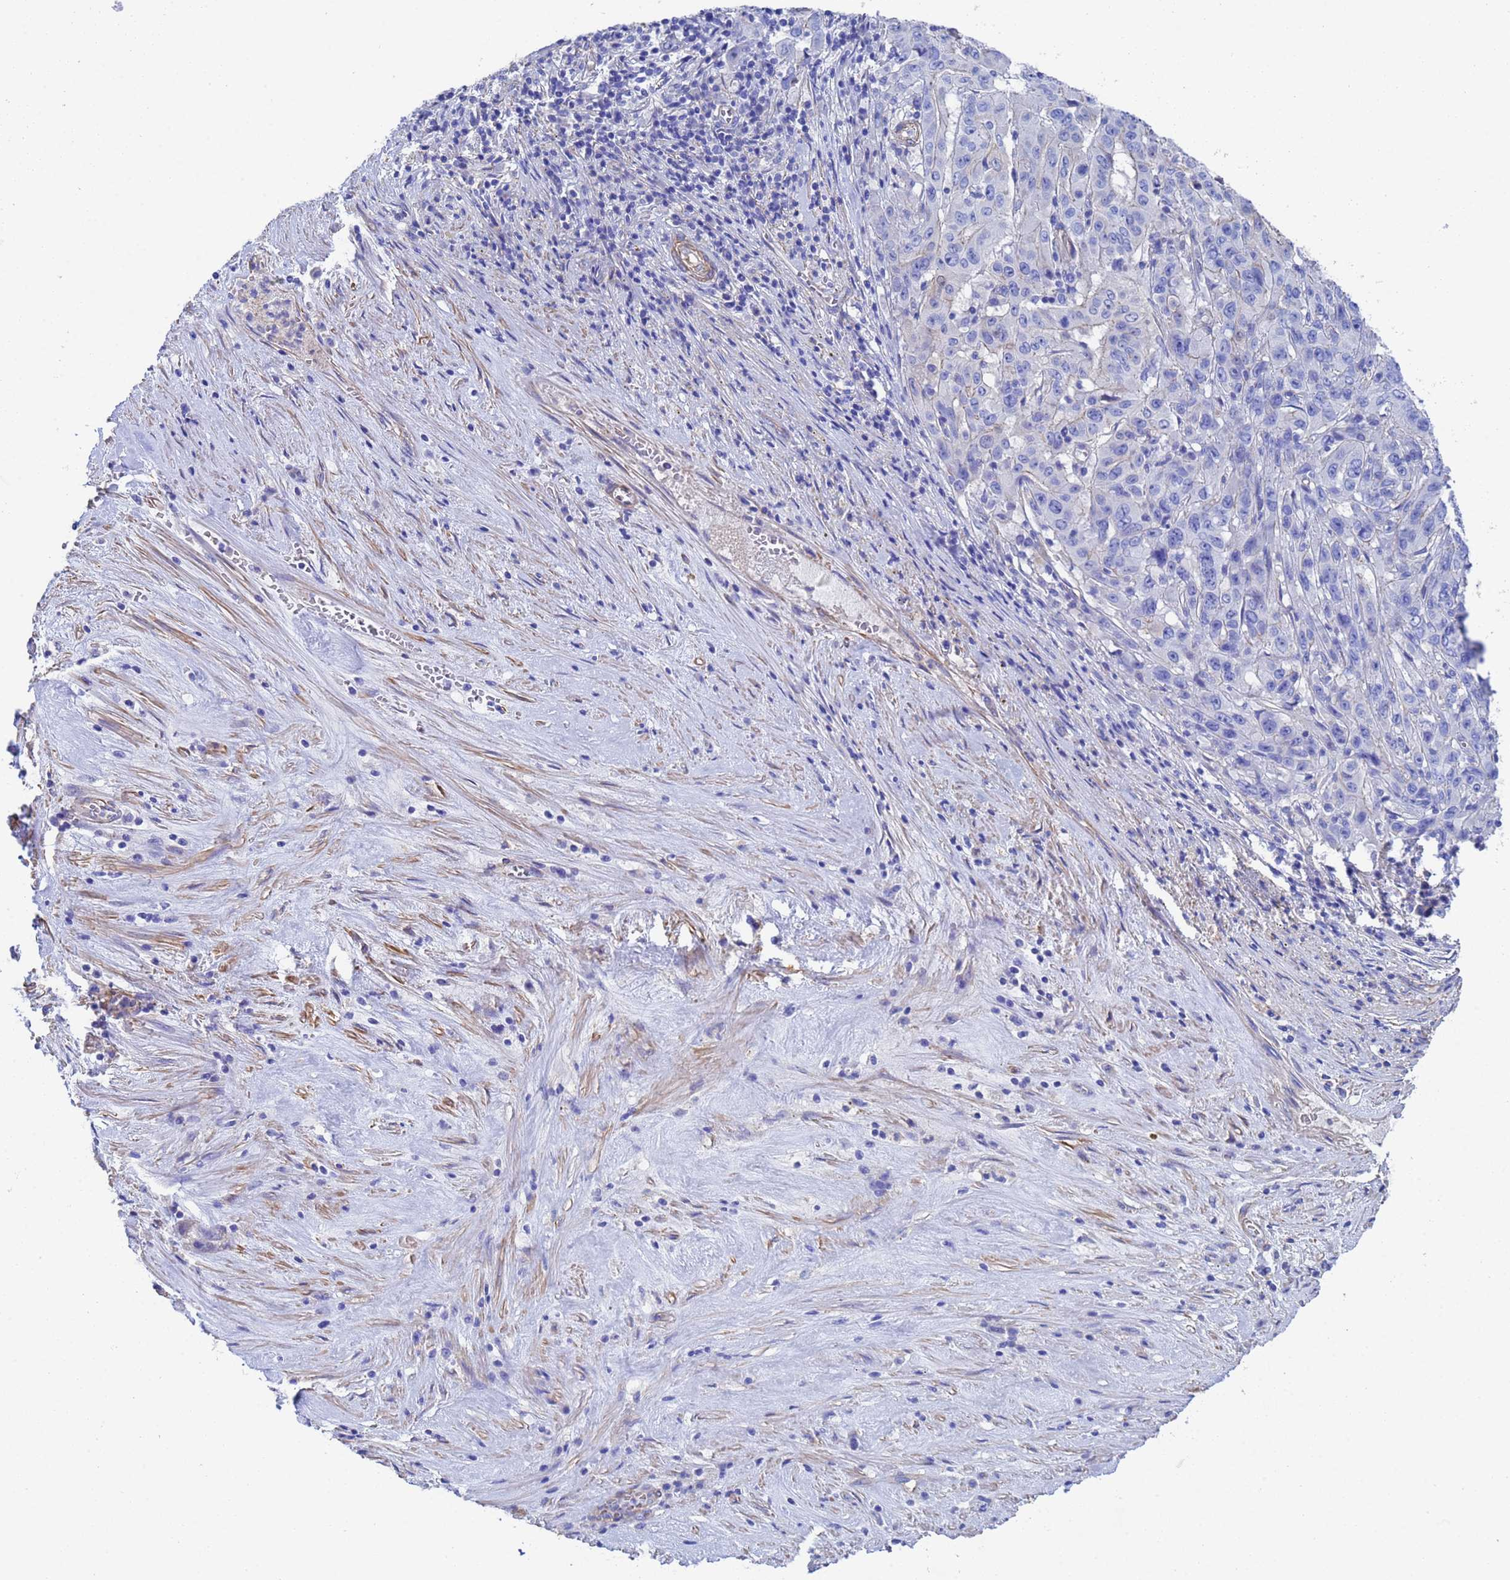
{"staining": {"intensity": "negative", "quantity": "none", "location": "none"}, "tissue": "pancreatic cancer", "cell_type": "Tumor cells", "image_type": "cancer", "snomed": [{"axis": "morphology", "description": "Adenocarcinoma, NOS"}, {"axis": "topography", "description": "Pancreas"}], "caption": "Image shows no protein positivity in tumor cells of pancreatic cancer (adenocarcinoma) tissue.", "gene": "CST4", "patient": {"sex": "male", "age": 63}}